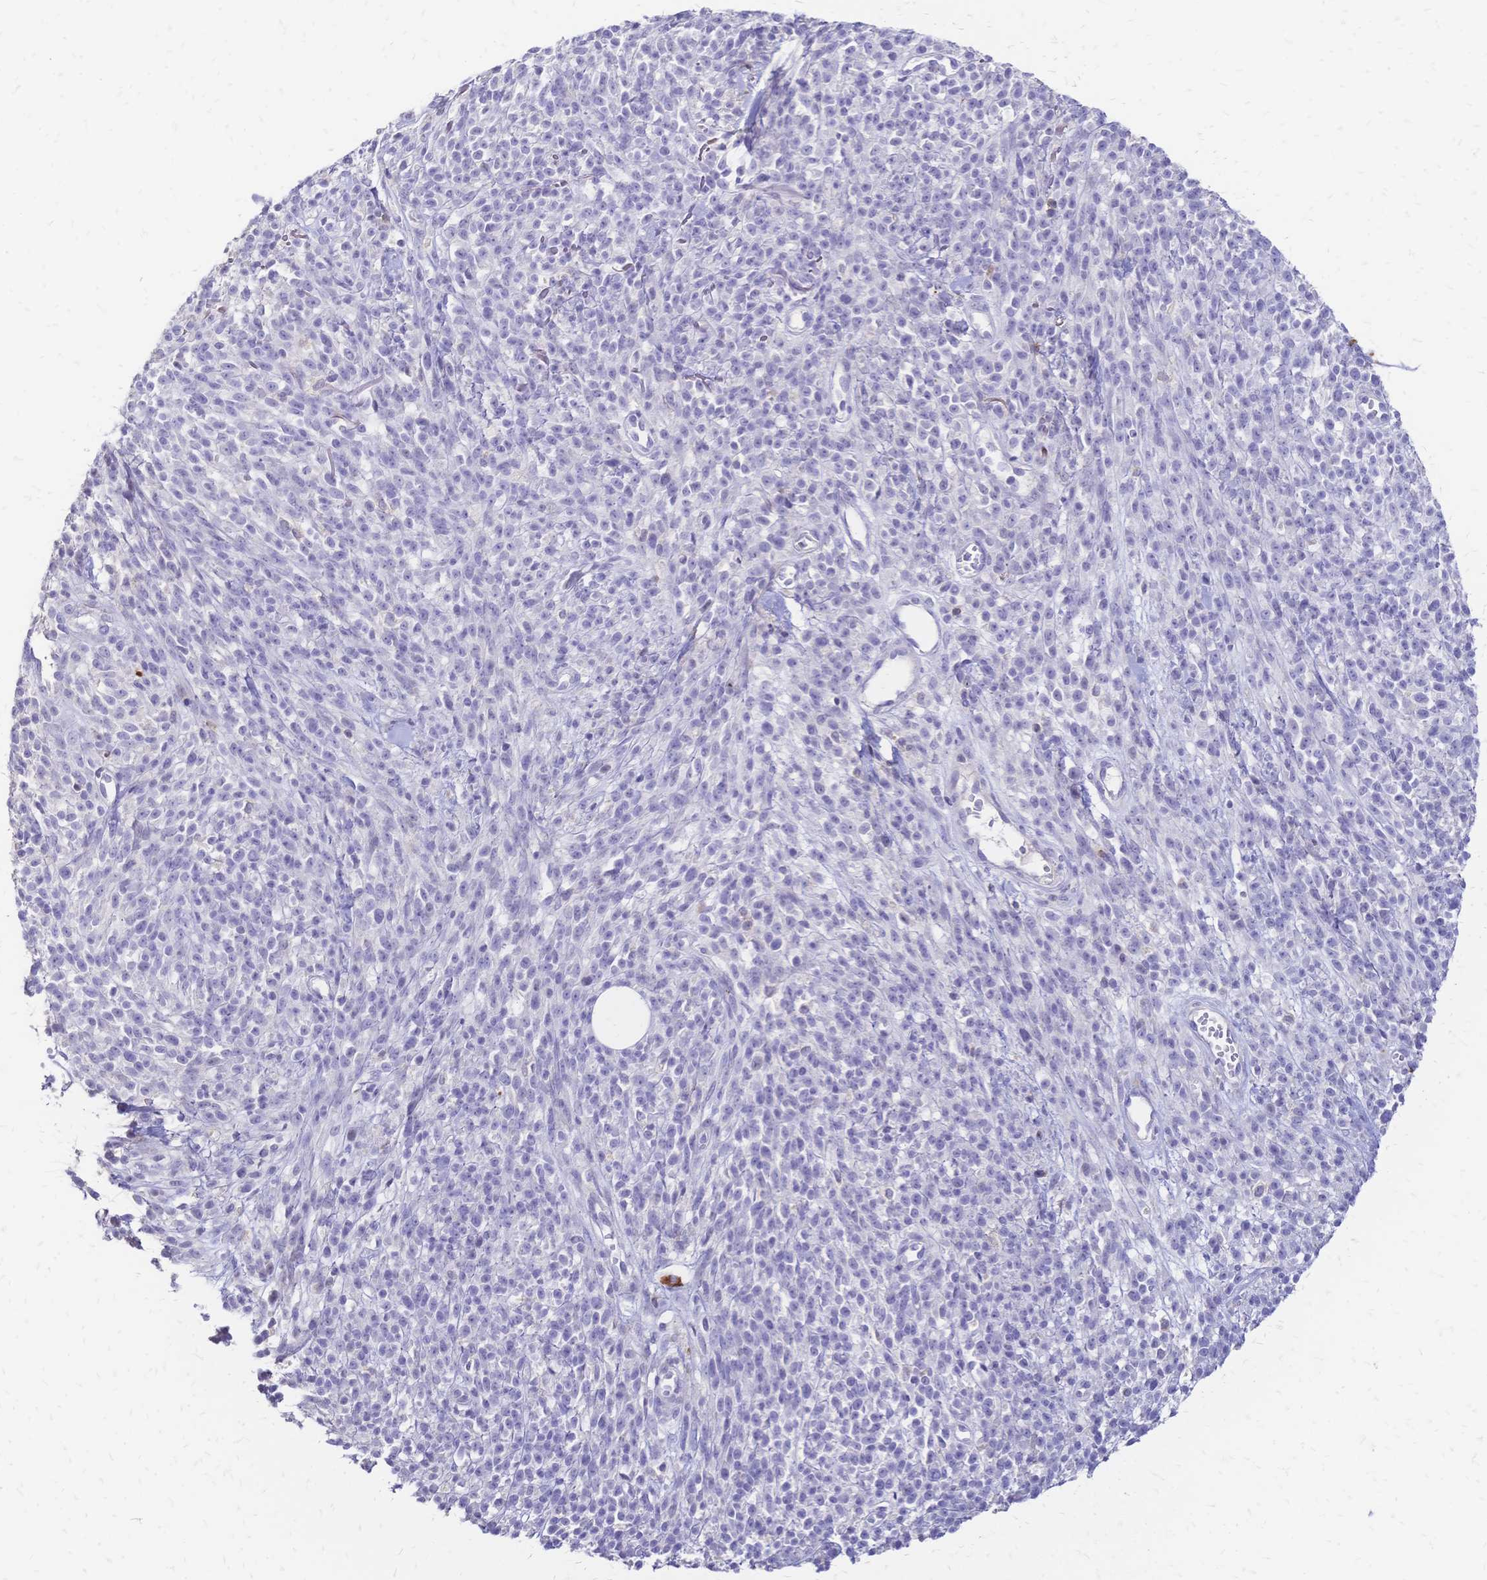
{"staining": {"intensity": "negative", "quantity": "none", "location": "none"}, "tissue": "melanoma", "cell_type": "Tumor cells", "image_type": "cancer", "snomed": [{"axis": "morphology", "description": "Malignant melanoma, NOS"}, {"axis": "topography", "description": "Skin"}, {"axis": "topography", "description": "Skin of trunk"}], "caption": "IHC image of melanoma stained for a protein (brown), which demonstrates no positivity in tumor cells.", "gene": "IL2RA", "patient": {"sex": "male", "age": 74}}